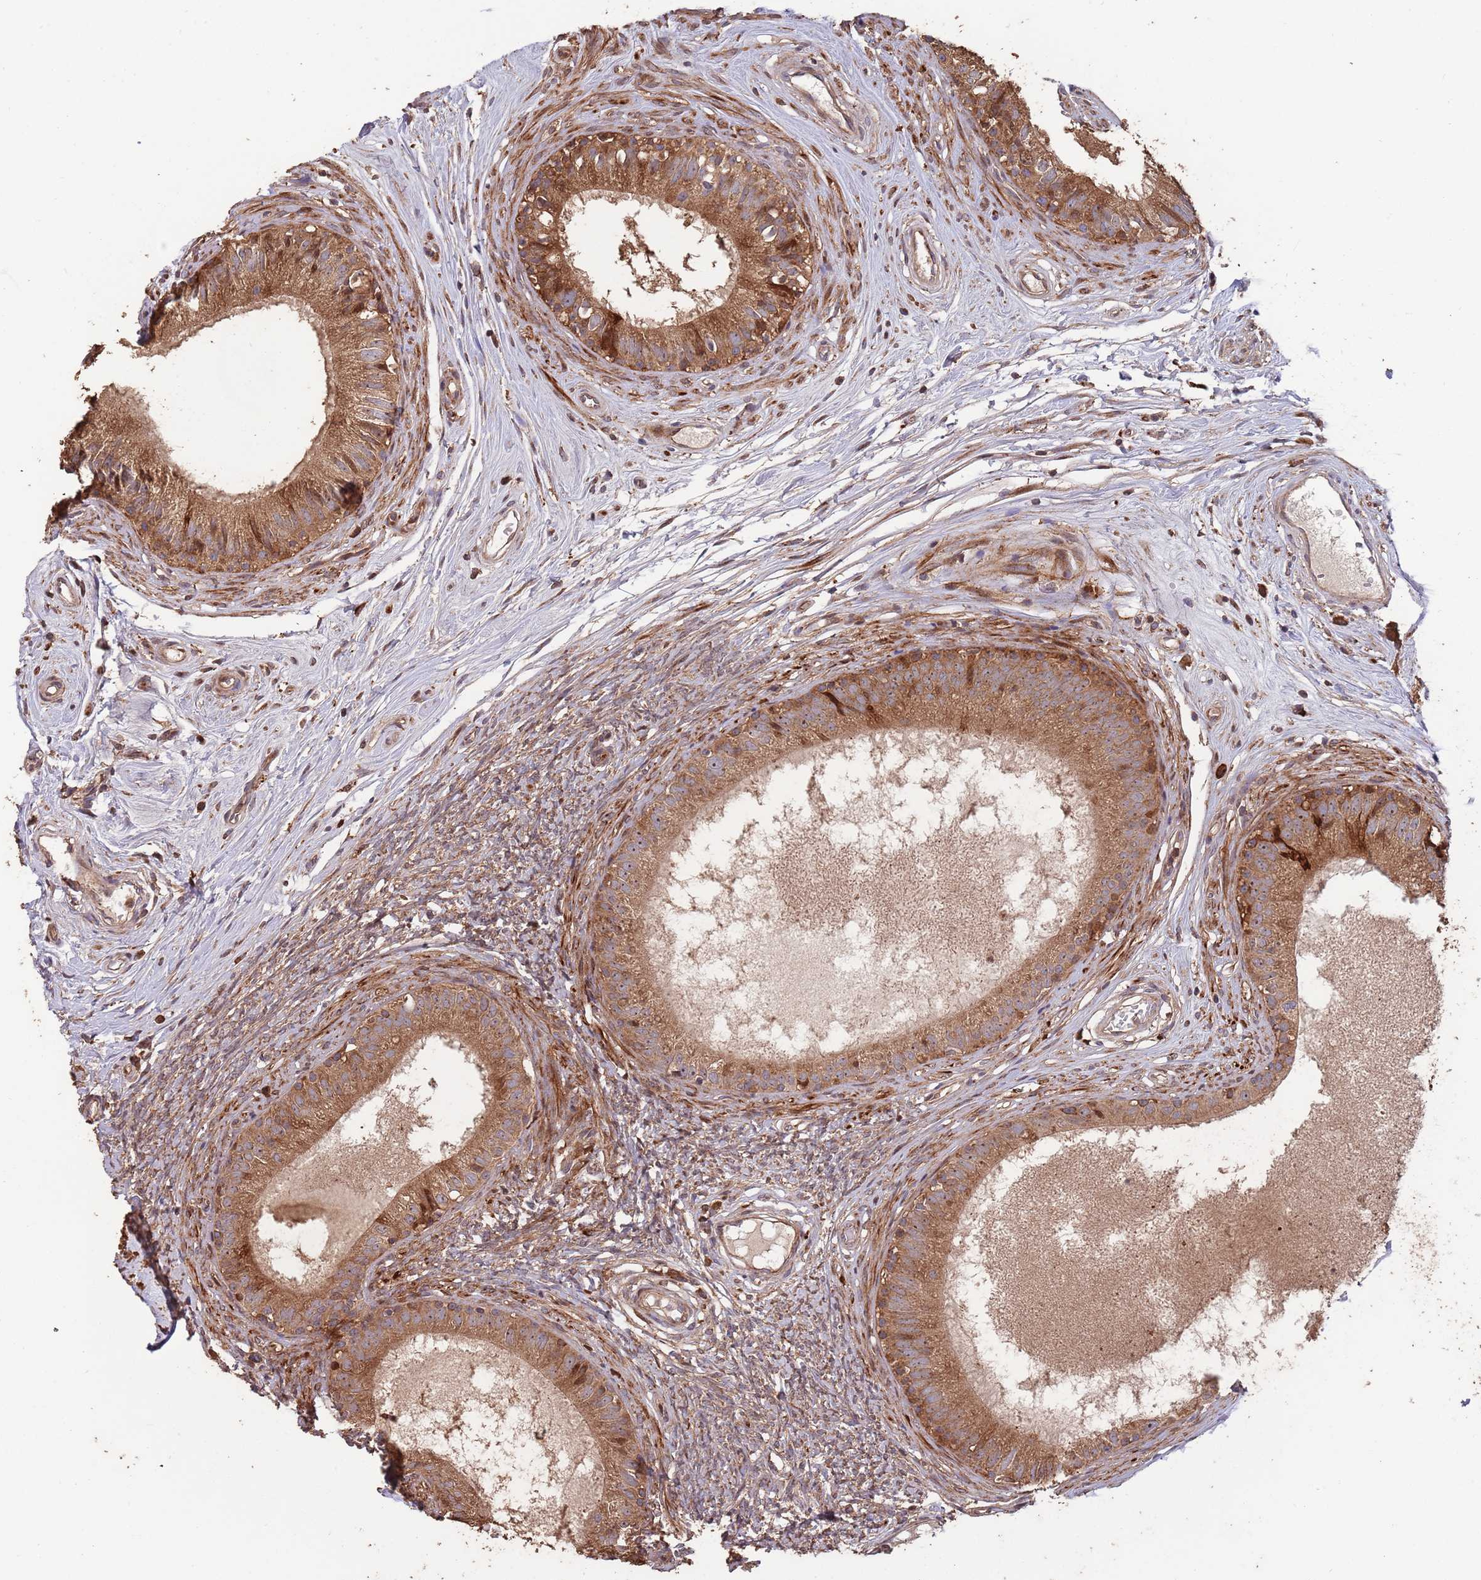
{"staining": {"intensity": "strong", "quantity": "25%-75%", "location": "cytoplasmic/membranous"}, "tissue": "epididymis", "cell_type": "Glandular cells", "image_type": "normal", "snomed": [{"axis": "morphology", "description": "Normal tissue, NOS"}, {"axis": "topography", "description": "Epididymis"}], "caption": "A brown stain highlights strong cytoplasmic/membranous staining of a protein in glandular cells of unremarkable epididymis. (DAB (3,3'-diaminobenzidine) IHC with brightfield microscopy, high magnification).", "gene": "ZNF428", "patient": {"sex": "male", "age": 74}}